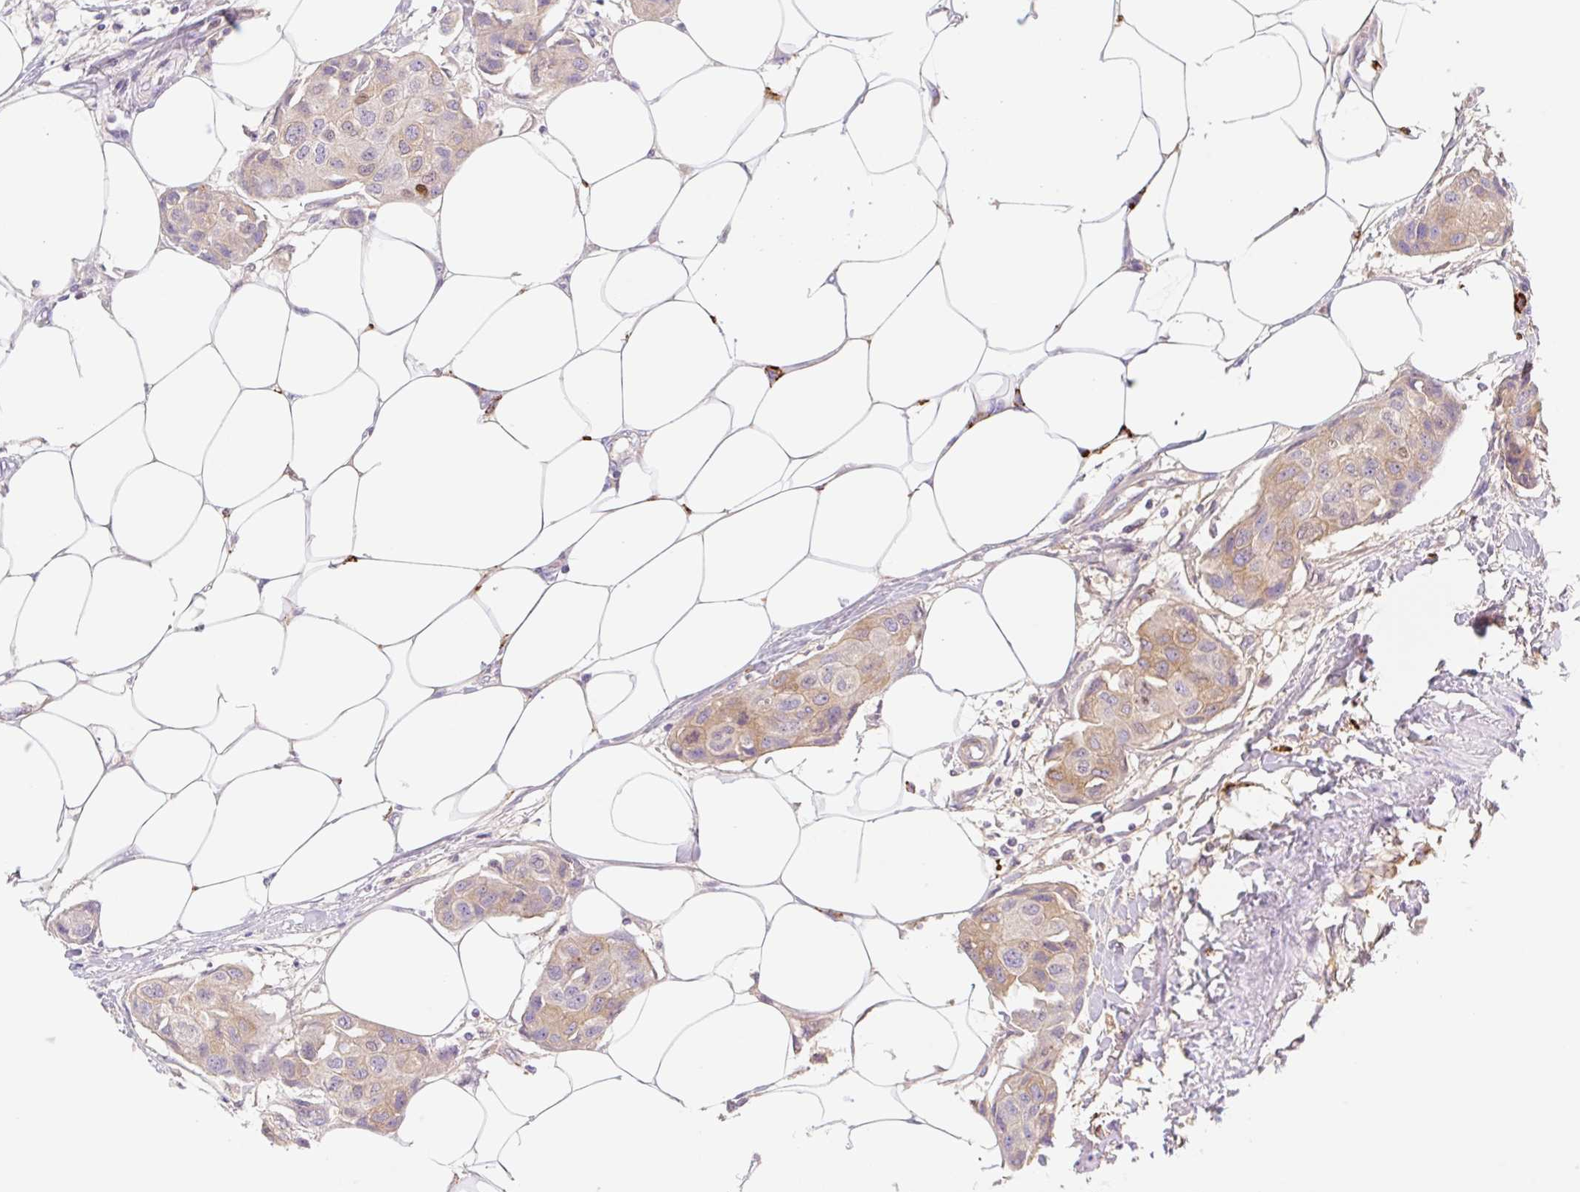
{"staining": {"intensity": "moderate", "quantity": ">75%", "location": "cytoplasmic/membranous"}, "tissue": "breast cancer", "cell_type": "Tumor cells", "image_type": "cancer", "snomed": [{"axis": "morphology", "description": "Duct carcinoma"}, {"axis": "topography", "description": "Breast"}, {"axis": "topography", "description": "Lymph node"}], "caption": "Tumor cells exhibit moderate cytoplasmic/membranous staining in approximately >75% of cells in breast cancer.", "gene": "LYVE1", "patient": {"sex": "female", "age": 80}}